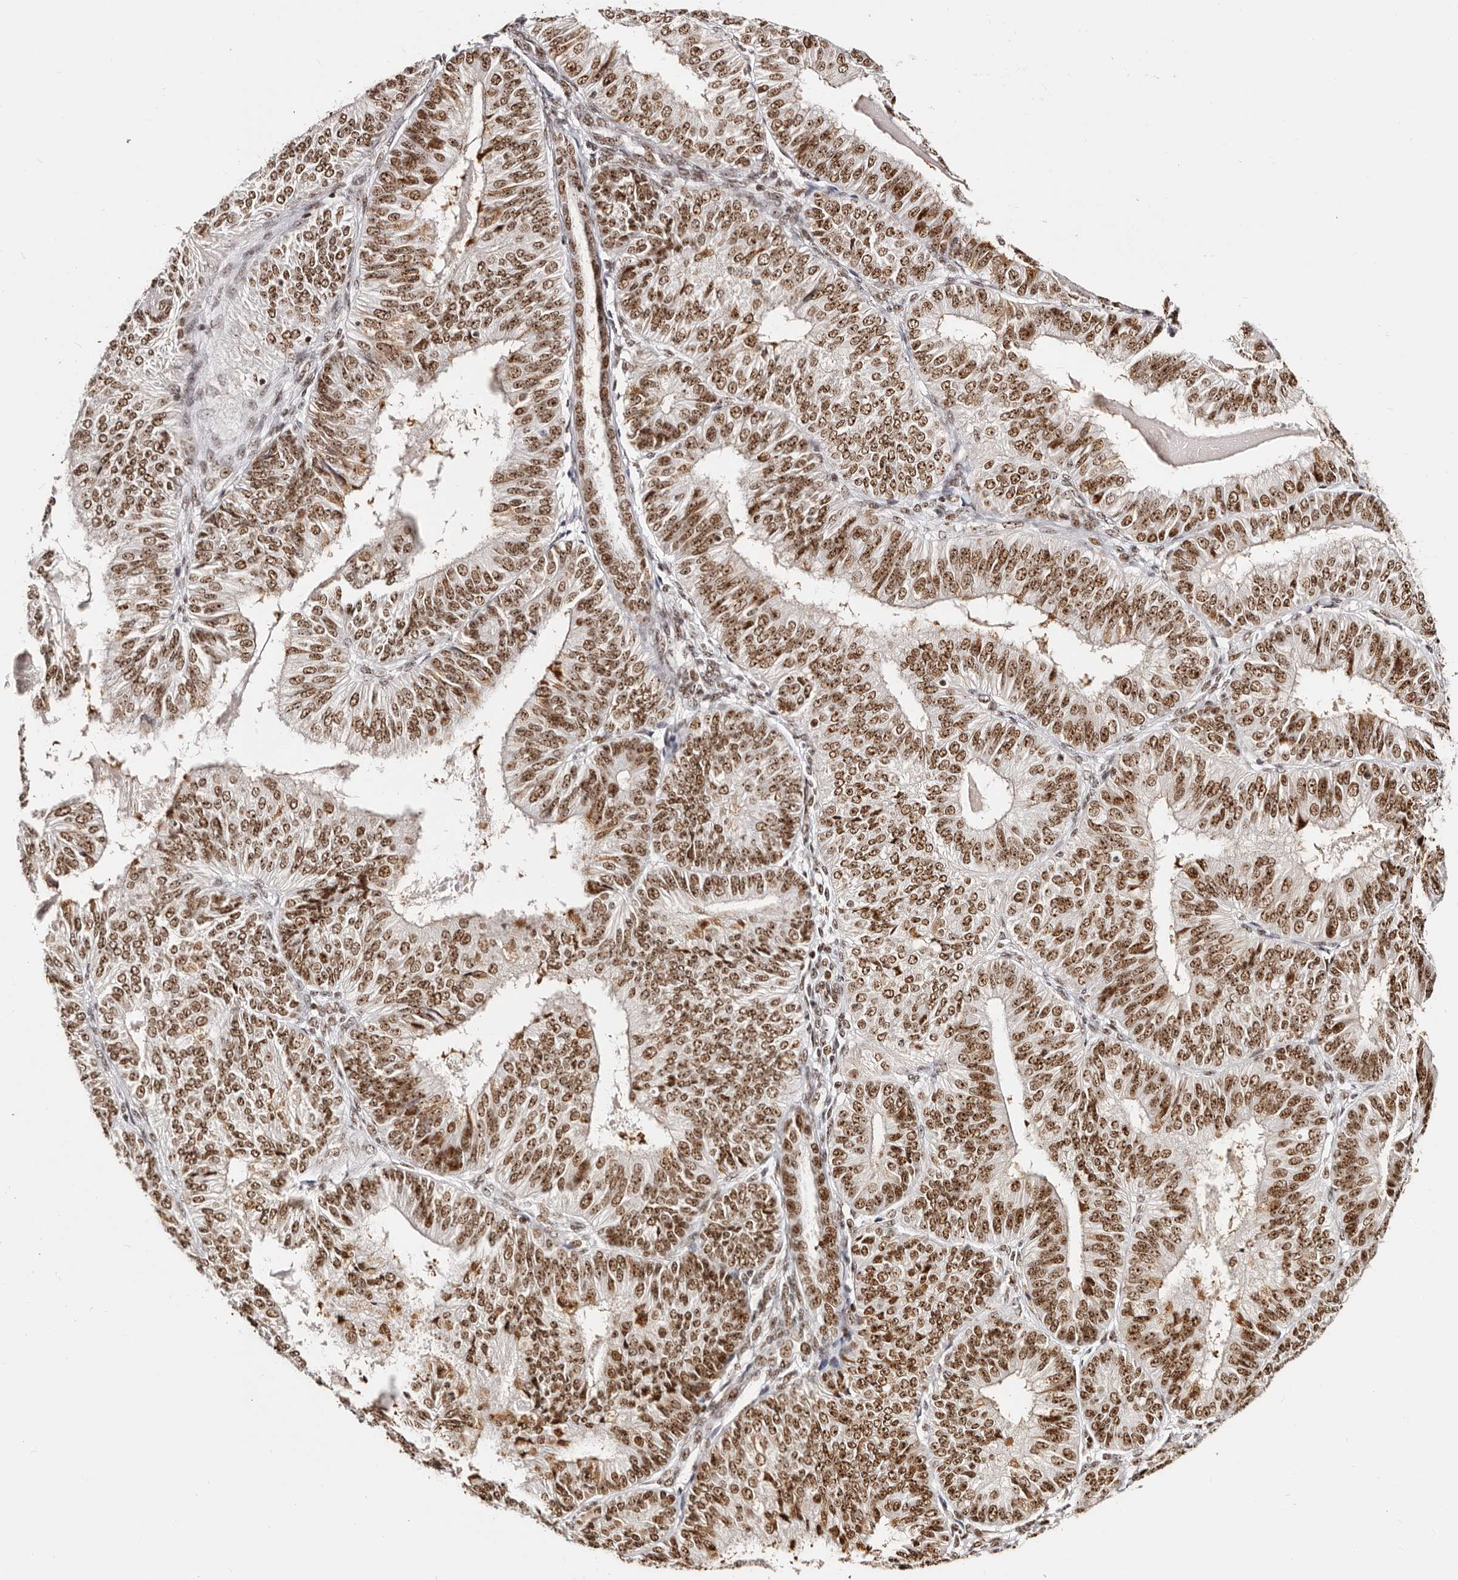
{"staining": {"intensity": "strong", "quantity": ">75%", "location": "nuclear"}, "tissue": "endometrial cancer", "cell_type": "Tumor cells", "image_type": "cancer", "snomed": [{"axis": "morphology", "description": "Adenocarcinoma, NOS"}, {"axis": "topography", "description": "Endometrium"}], "caption": "Protein analysis of endometrial cancer tissue exhibits strong nuclear staining in about >75% of tumor cells. Nuclei are stained in blue.", "gene": "IQGAP3", "patient": {"sex": "female", "age": 58}}